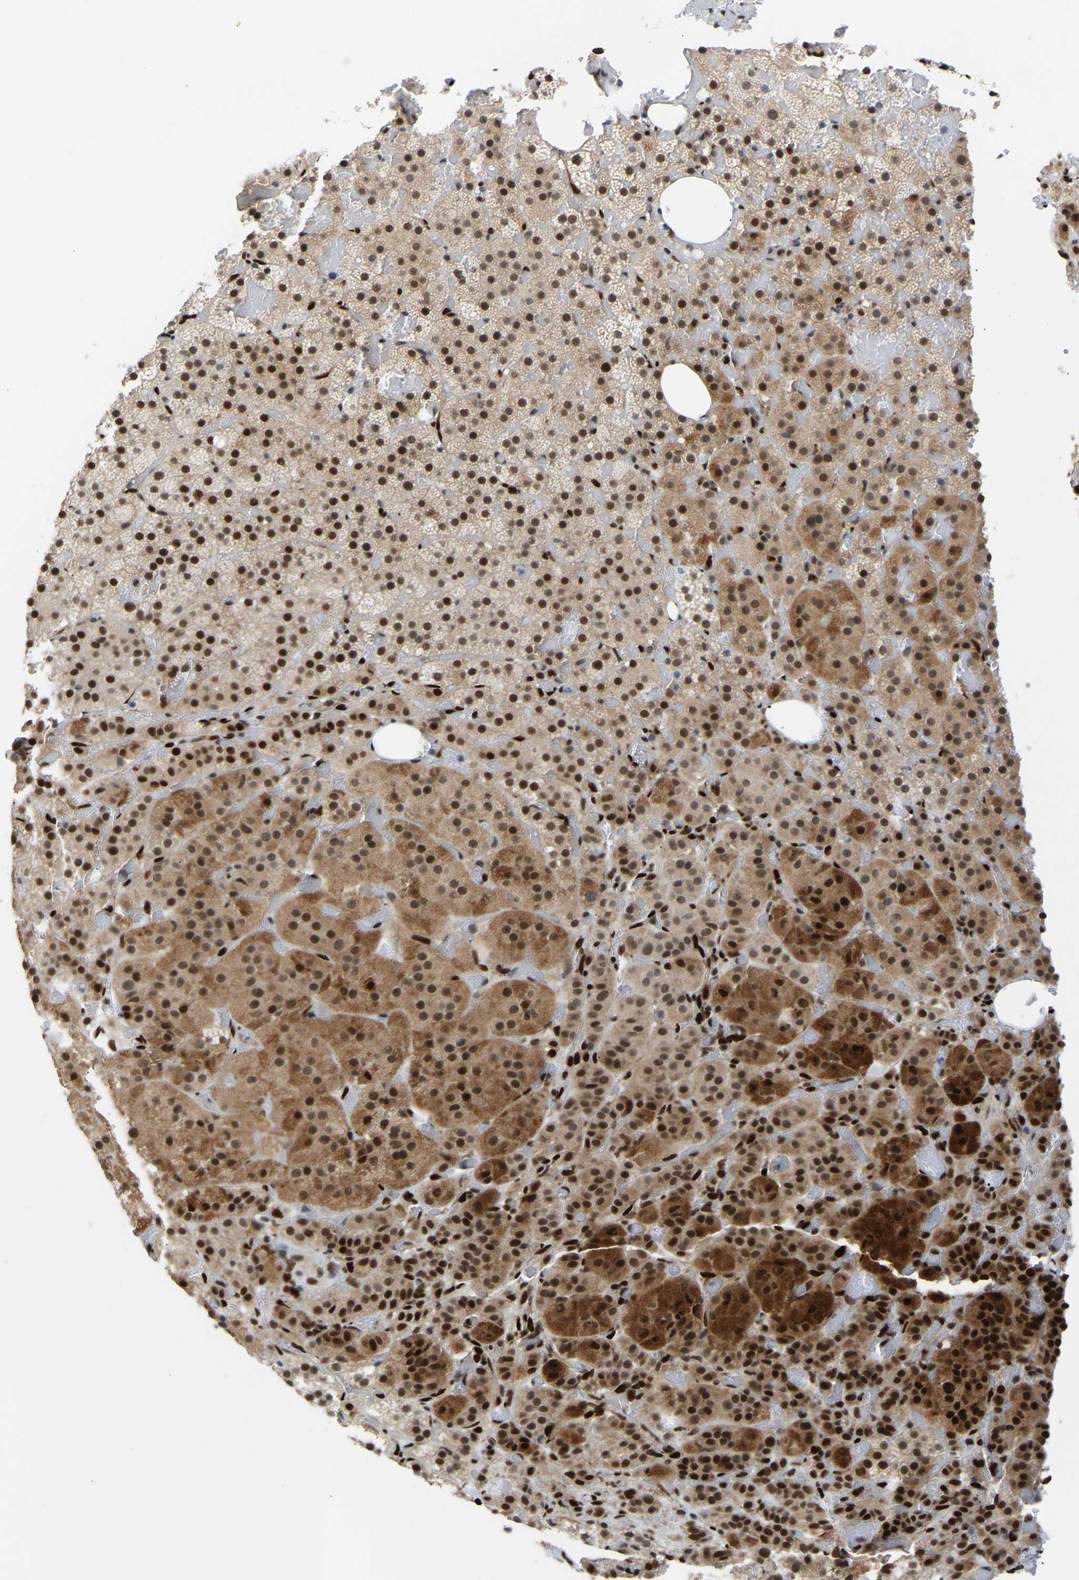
{"staining": {"intensity": "strong", "quantity": ">75%", "location": "cytoplasmic/membranous,nuclear"}, "tissue": "adrenal gland", "cell_type": "Glandular cells", "image_type": "normal", "snomed": [{"axis": "morphology", "description": "Normal tissue, NOS"}, {"axis": "topography", "description": "Adrenal gland"}], "caption": "About >75% of glandular cells in normal adrenal gland display strong cytoplasmic/membranous,nuclear protein expression as visualized by brown immunohistochemical staining.", "gene": "SSBP2", "patient": {"sex": "female", "age": 59}}